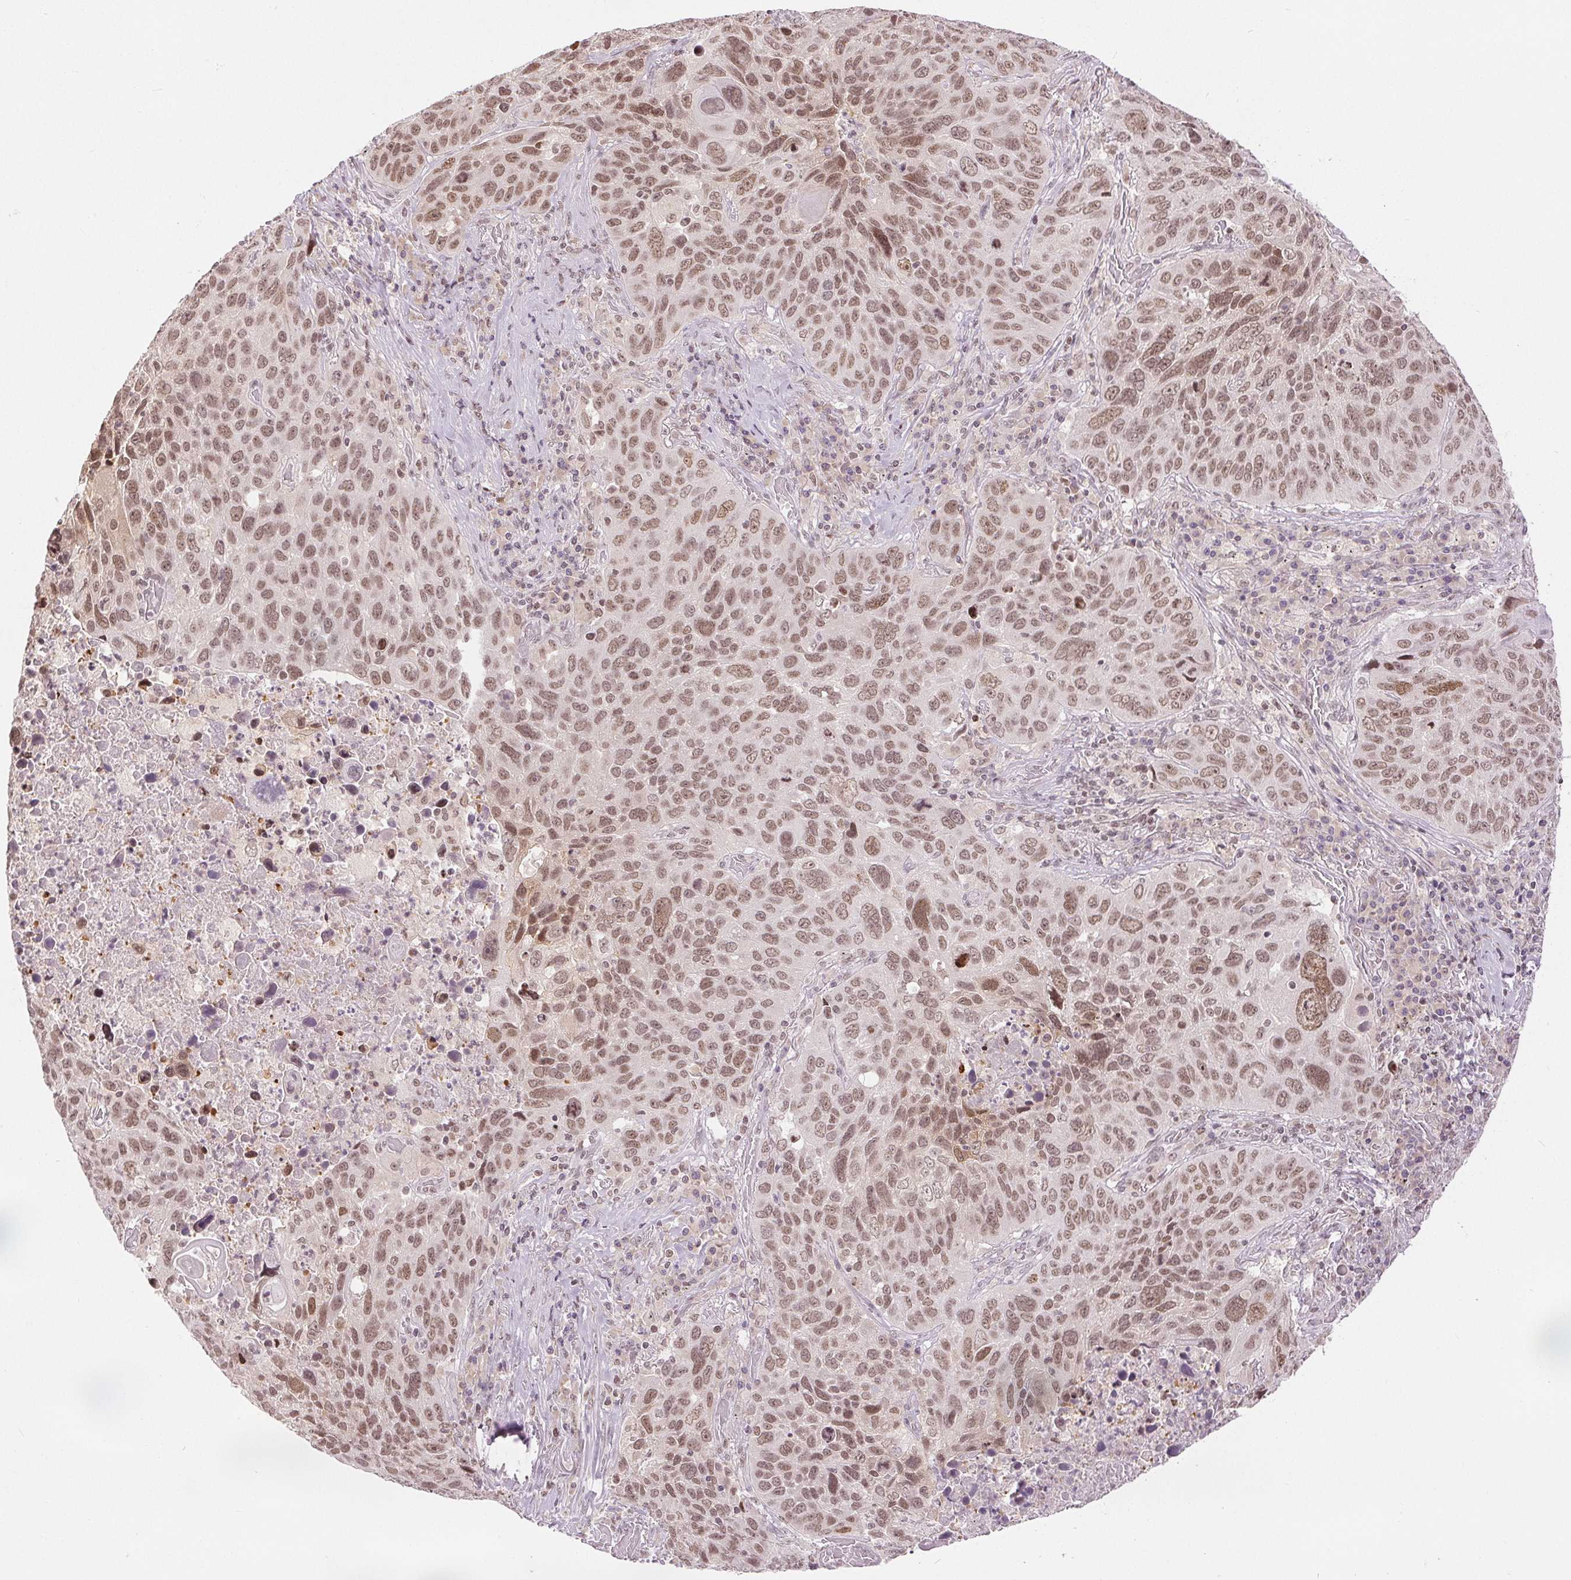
{"staining": {"intensity": "moderate", "quantity": ">75%", "location": "nuclear"}, "tissue": "lung cancer", "cell_type": "Tumor cells", "image_type": "cancer", "snomed": [{"axis": "morphology", "description": "Squamous cell carcinoma, NOS"}, {"axis": "topography", "description": "Lung"}], "caption": "Brown immunohistochemical staining in lung squamous cell carcinoma displays moderate nuclear expression in approximately >75% of tumor cells.", "gene": "DEK", "patient": {"sex": "male", "age": 68}}